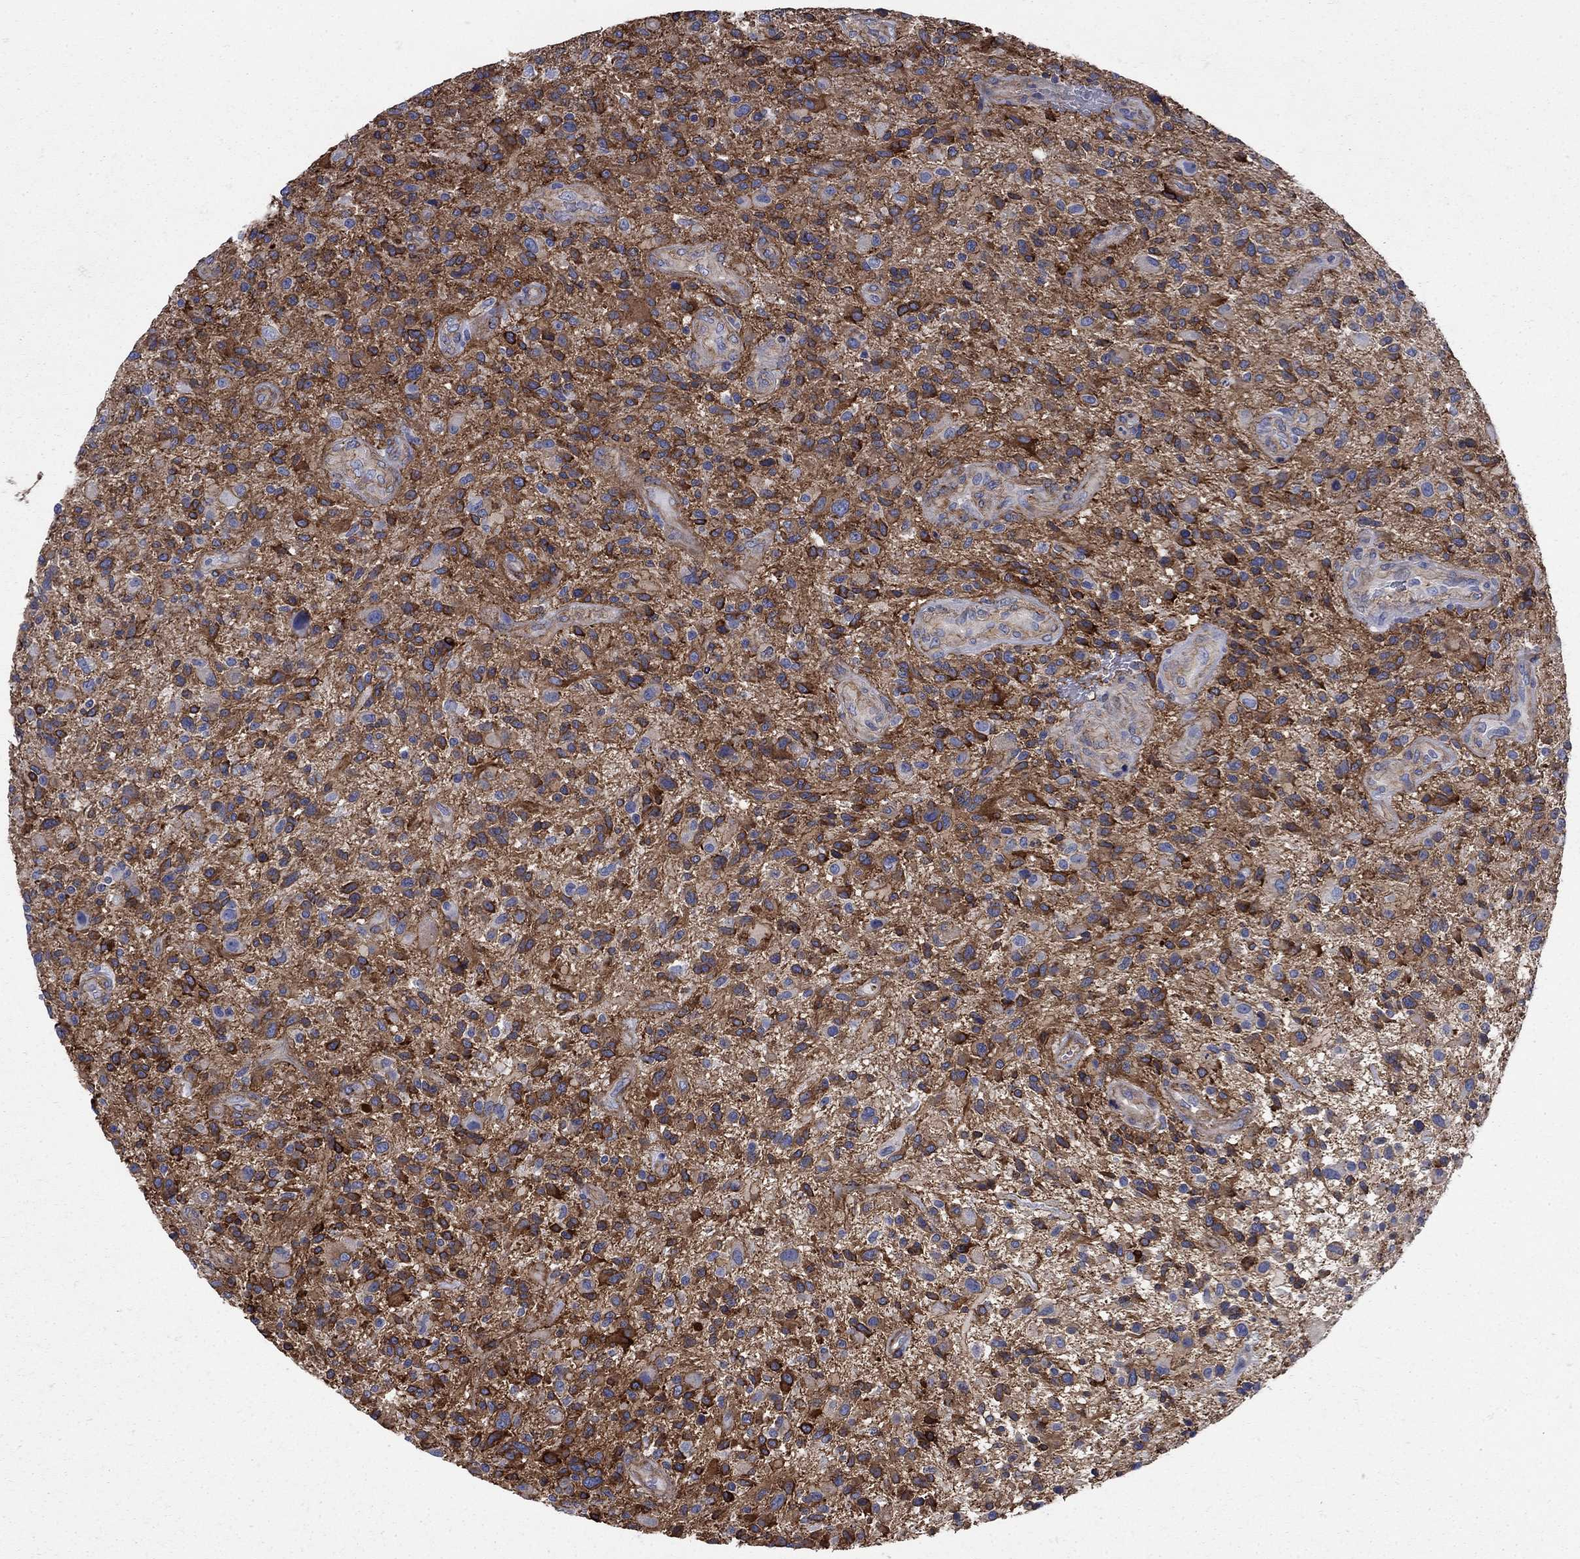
{"staining": {"intensity": "moderate", "quantity": "<25%", "location": "cytoplasmic/membranous"}, "tissue": "glioma", "cell_type": "Tumor cells", "image_type": "cancer", "snomed": [{"axis": "morphology", "description": "Glioma, malignant, High grade"}, {"axis": "topography", "description": "Brain"}], "caption": "The histopathology image demonstrates staining of malignant glioma (high-grade), revealing moderate cytoplasmic/membranous protein staining (brown color) within tumor cells. (Stains: DAB (3,3'-diaminobenzidine) in brown, nuclei in blue, Microscopy: brightfield microscopy at high magnification).", "gene": "SEPTIN8", "patient": {"sex": "male", "age": 47}}